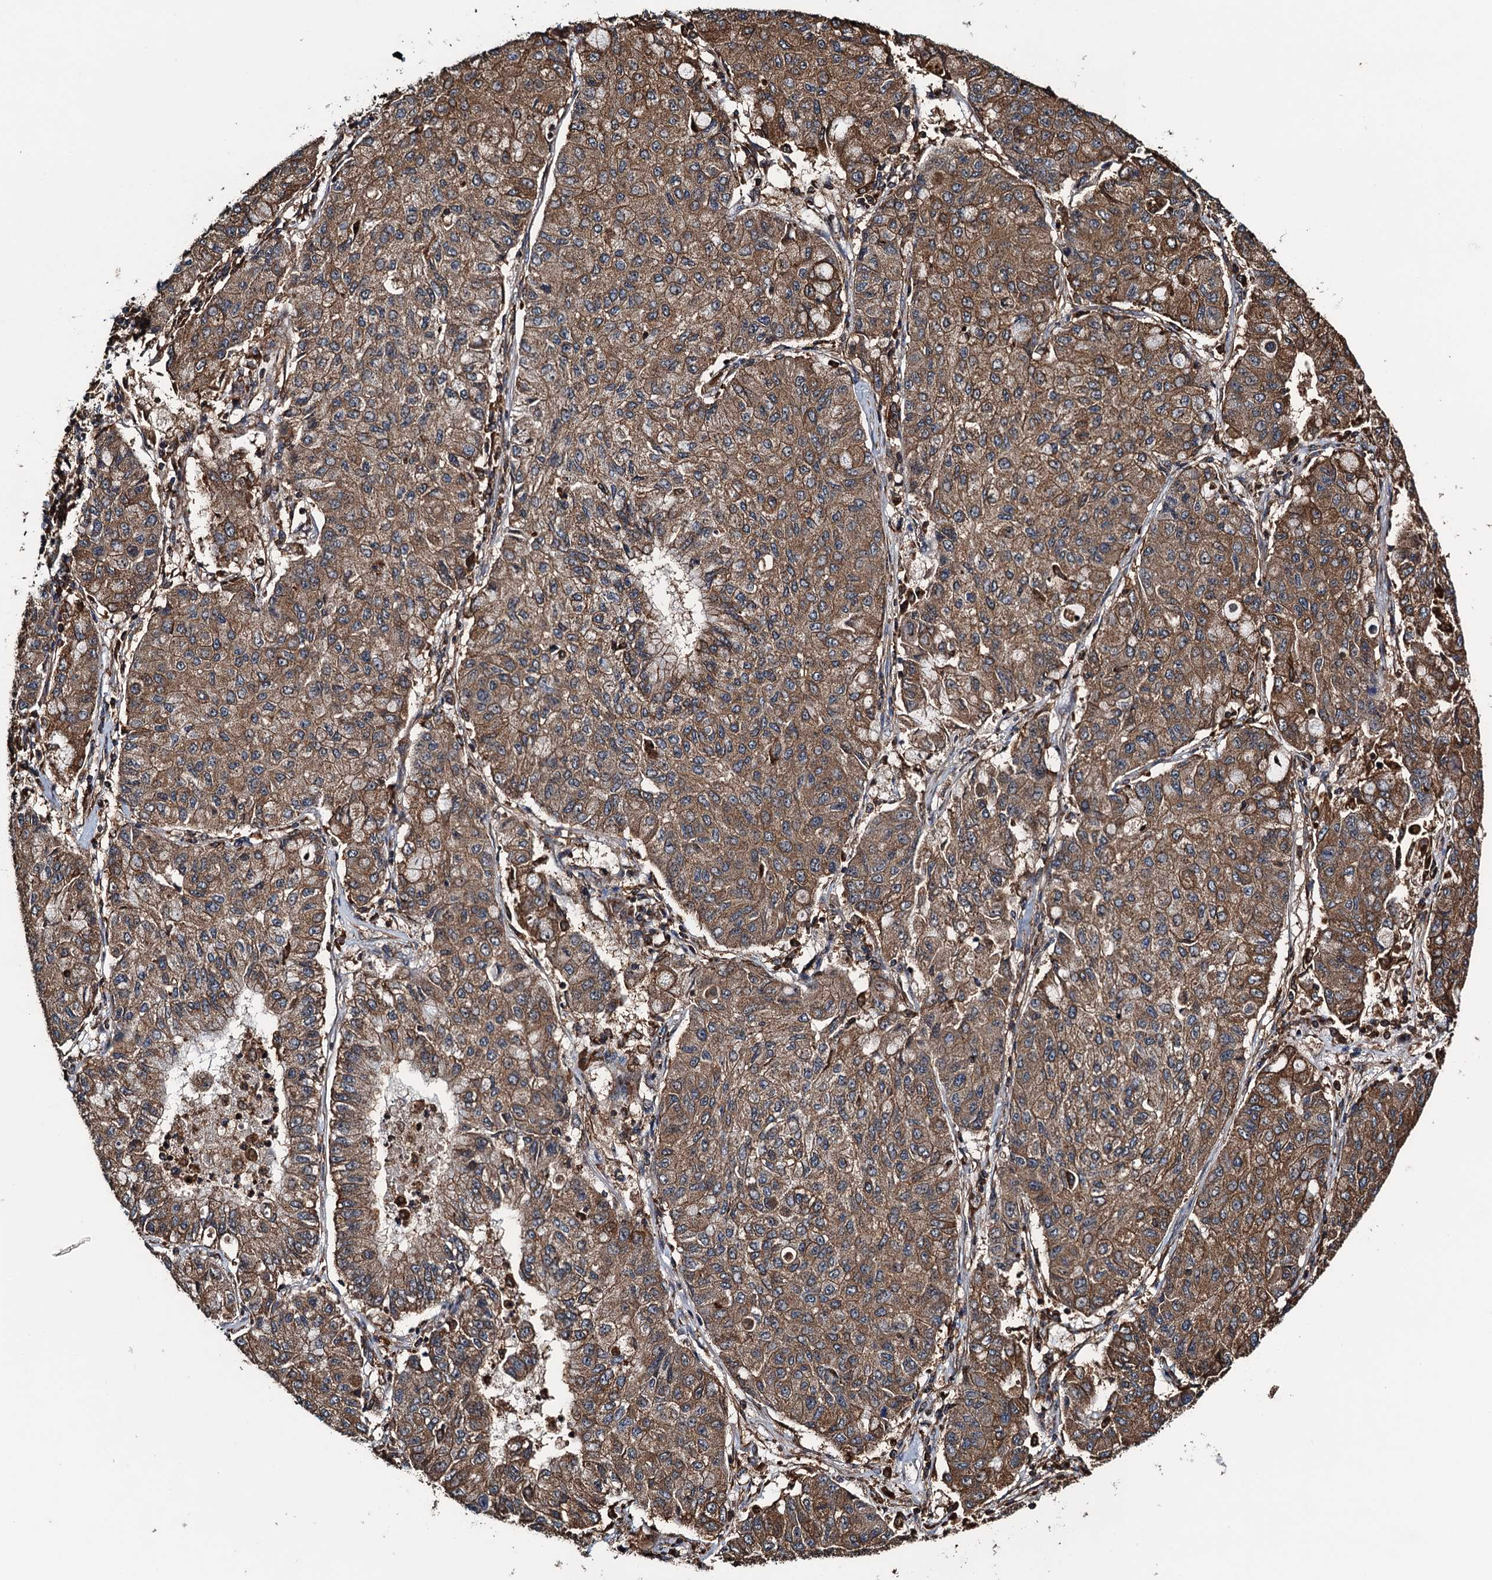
{"staining": {"intensity": "moderate", "quantity": ">75%", "location": "cytoplasmic/membranous"}, "tissue": "lung cancer", "cell_type": "Tumor cells", "image_type": "cancer", "snomed": [{"axis": "morphology", "description": "Squamous cell carcinoma, NOS"}, {"axis": "topography", "description": "Lung"}], "caption": "Immunohistochemistry (IHC) photomicrograph of neoplastic tissue: human squamous cell carcinoma (lung) stained using immunohistochemistry demonstrates medium levels of moderate protein expression localized specifically in the cytoplasmic/membranous of tumor cells, appearing as a cytoplasmic/membranous brown color.", "gene": "WHAMM", "patient": {"sex": "male", "age": 74}}